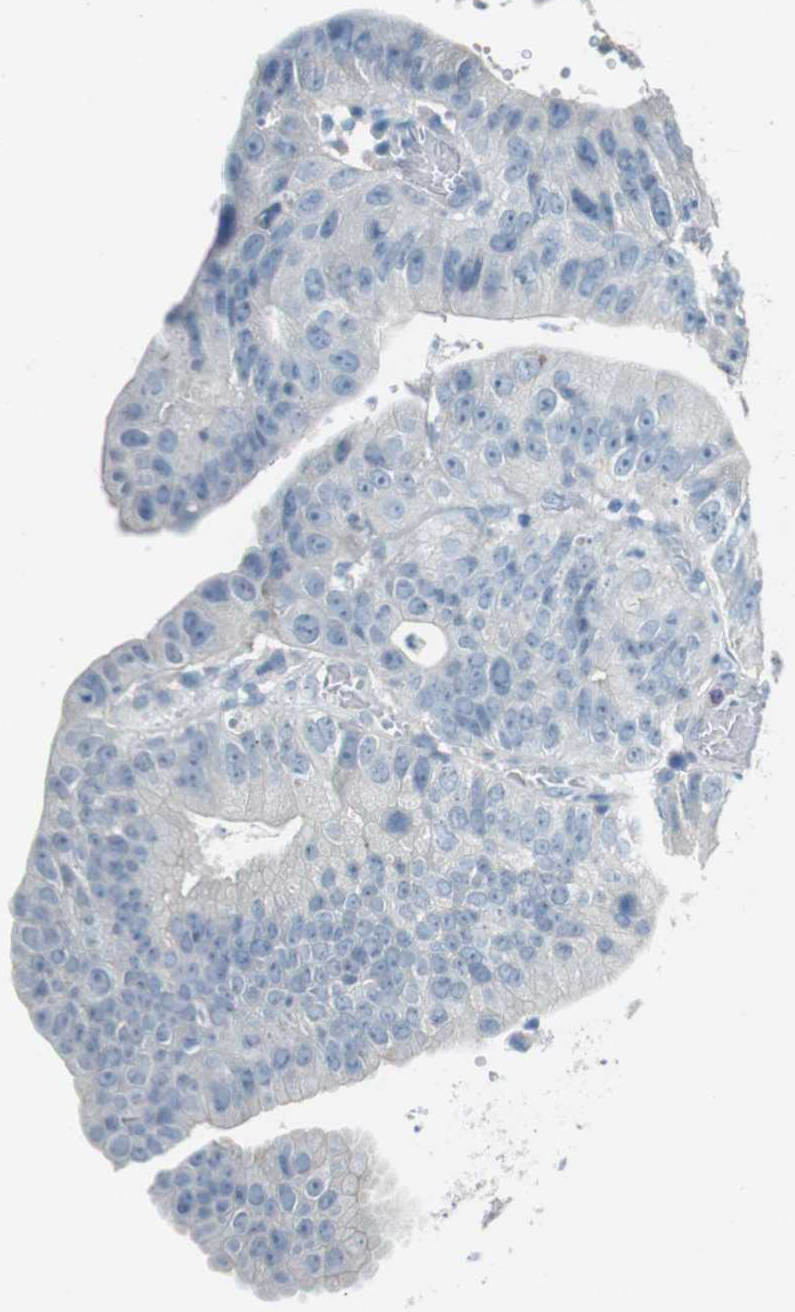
{"staining": {"intensity": "negative", "quantity": "none", "location": "none"}, "tissue": "stomach cancer", "cell_type": "Tumor cells", "image_type": "cancer", "snomed": [{"axis": "morphology", "description": "Adenocarcinoma, NOS"}, {"axis": "topography", "description": "Stomach"}], "caption": "Immunohistochemistry image of neoplastic tissue: human stomach cancer (adenocarcinoma) stained with DAB (3,3'-diaminobenzidine) shows no significant protein positivity in tumor cells.", "gene": "ENTPD7", "patient": {"sex": "male", "age": 59}}